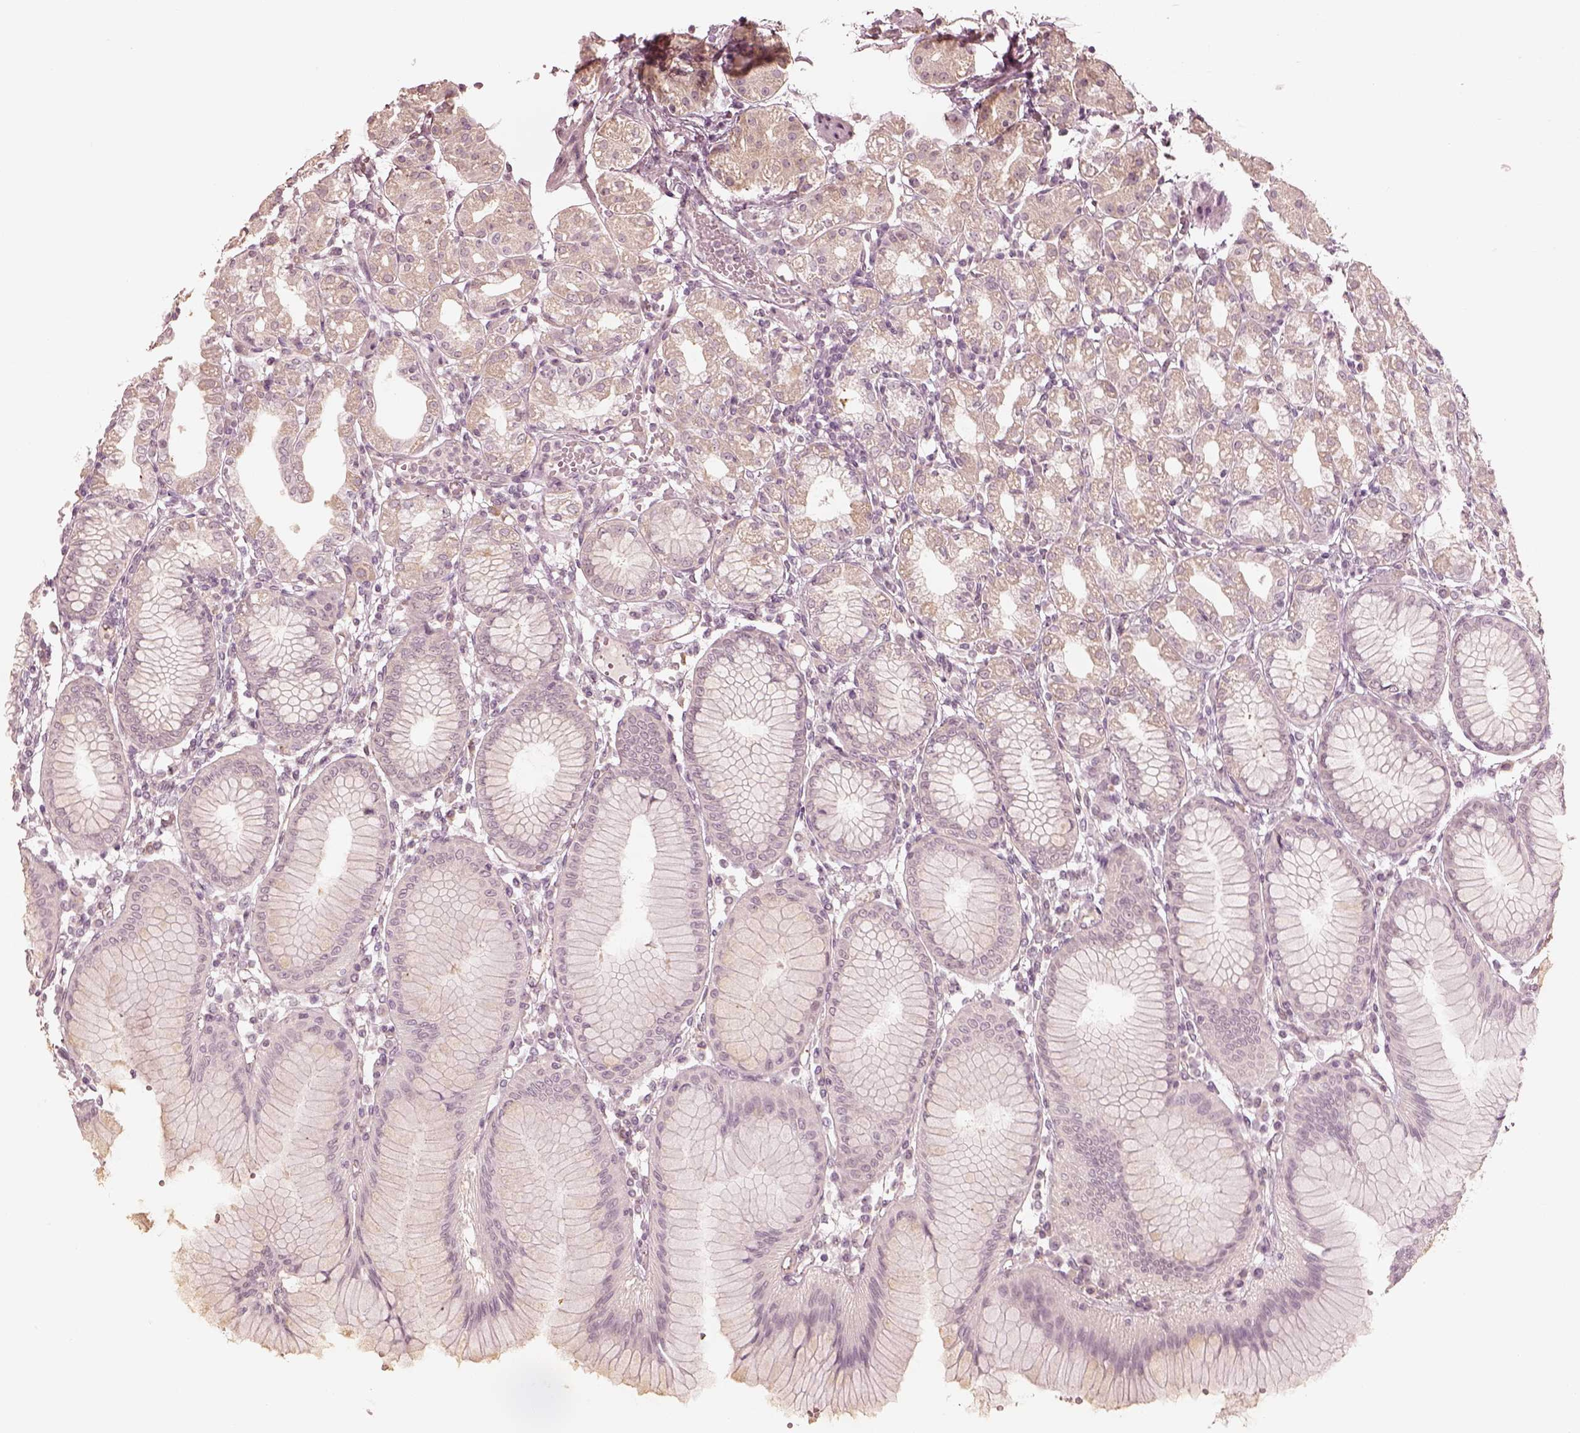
{"staining": {"intensity": "weak", "quantity": "<25%", "location": "cytoplasmic/membranous"}, "tissue": "stomach", "cell_type": "Glandular cells", "image_type": "normal", "snomed": [{"axis": "morphology", "description": "Normal tissue, NOS"}, {"axis": "topography", "description": "Skeletal muscle"}, {"axis": "topography", "description": "Stomach"}], "caption": "This is an immunohistochemistry (IHC) micrograph of unremarkable stomach. There is no positivity in glandular cells.", "gene": "ACACB", "patient": {"sex": "female", "age": 57}}